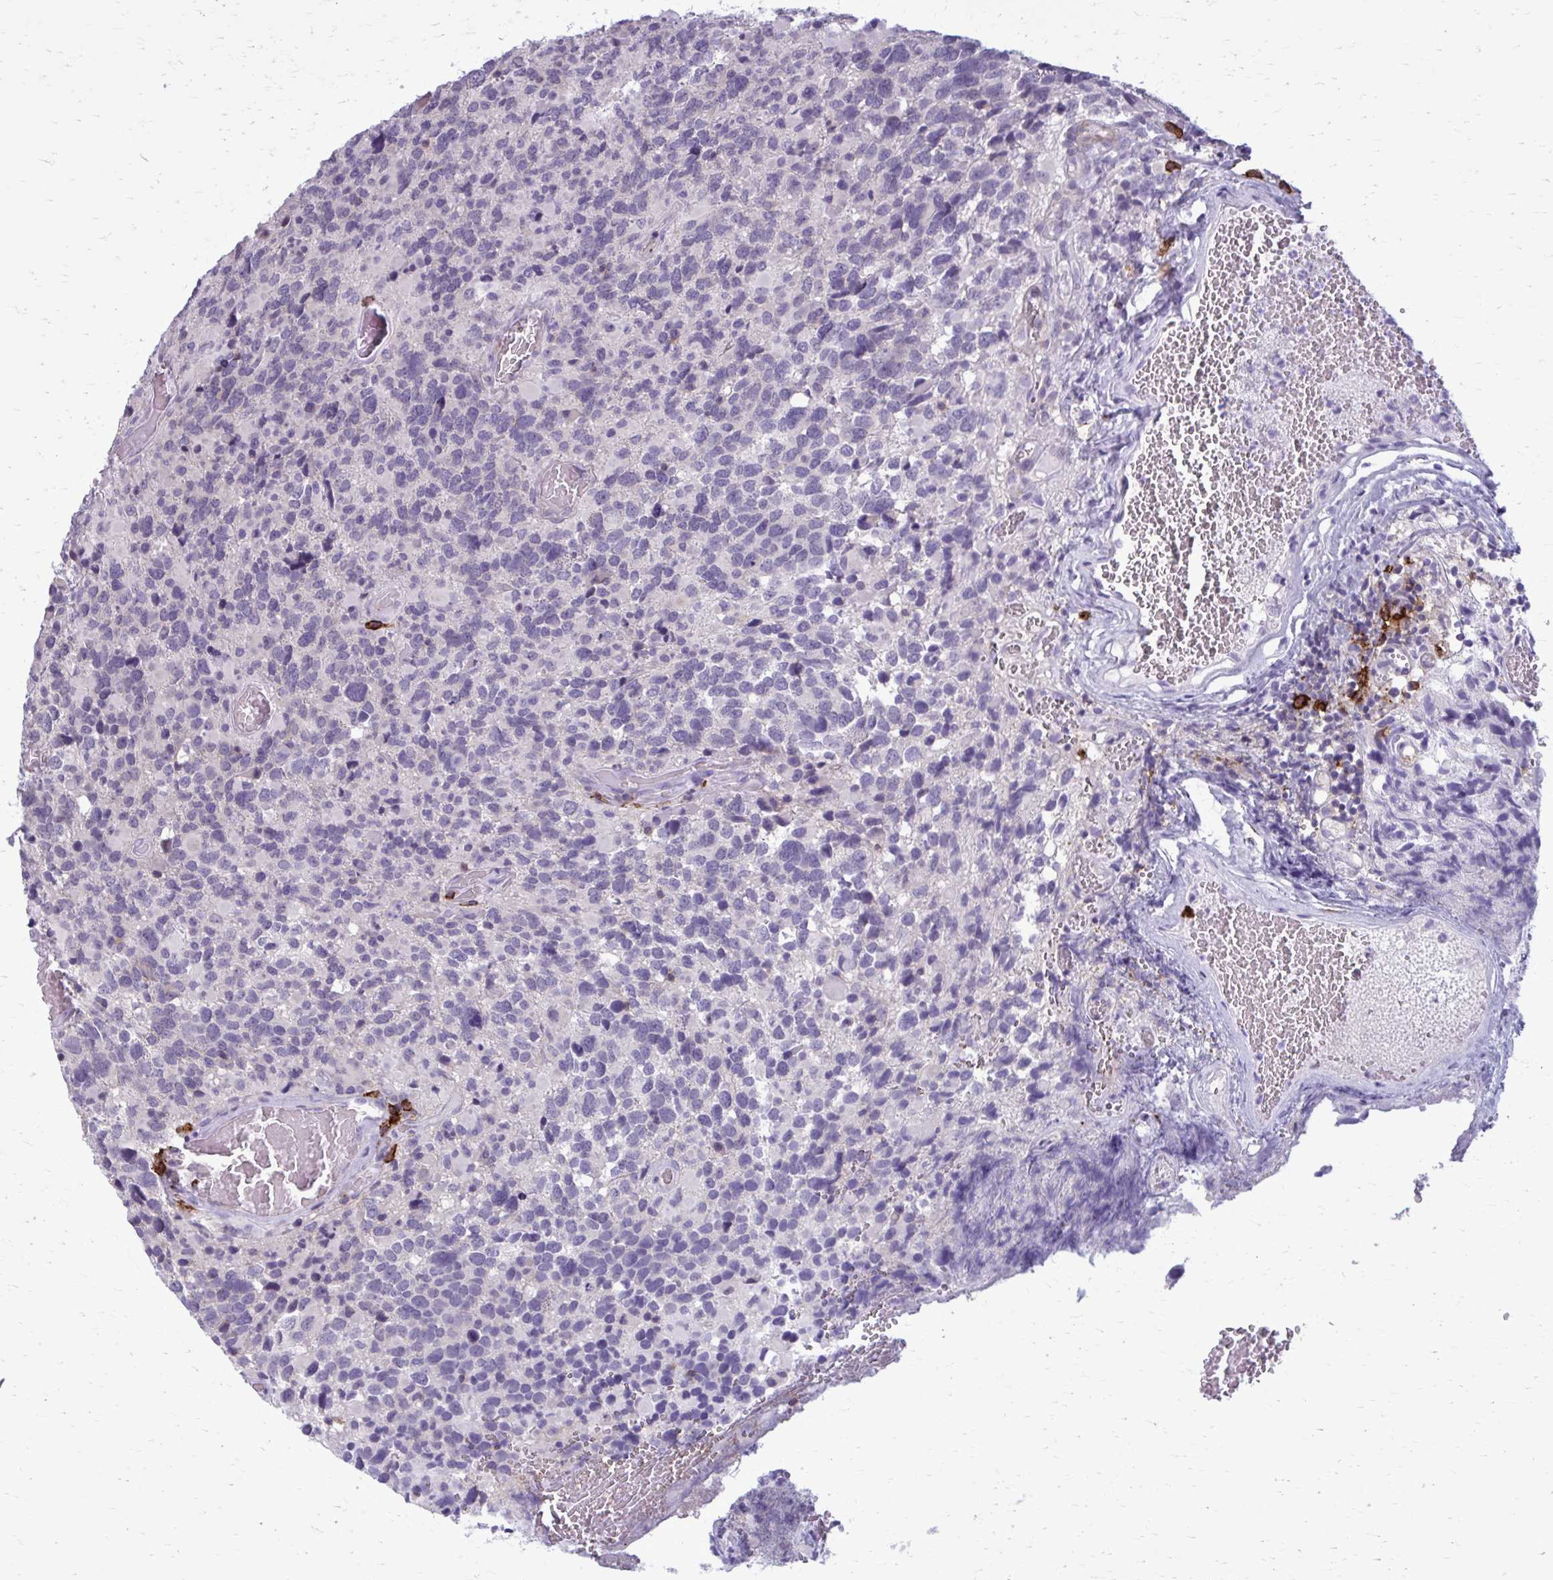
{"staining": {"intensity": "negative", "quantity": "none", "location": "none"}, "tissue": "glioma", "cell_type": "Tumor cells", "image_type": "cancer", "snomed": [{"axis": "morphology", "description": "Glioma, malignant, High grade"}, {"axis": "topography", "description": "Brain"}], "caption": "Protein analysis of glioma reveals no significant expression in tumor cells.", "gene": "CD38", "patient": {"sex": "female", "age": 40}}